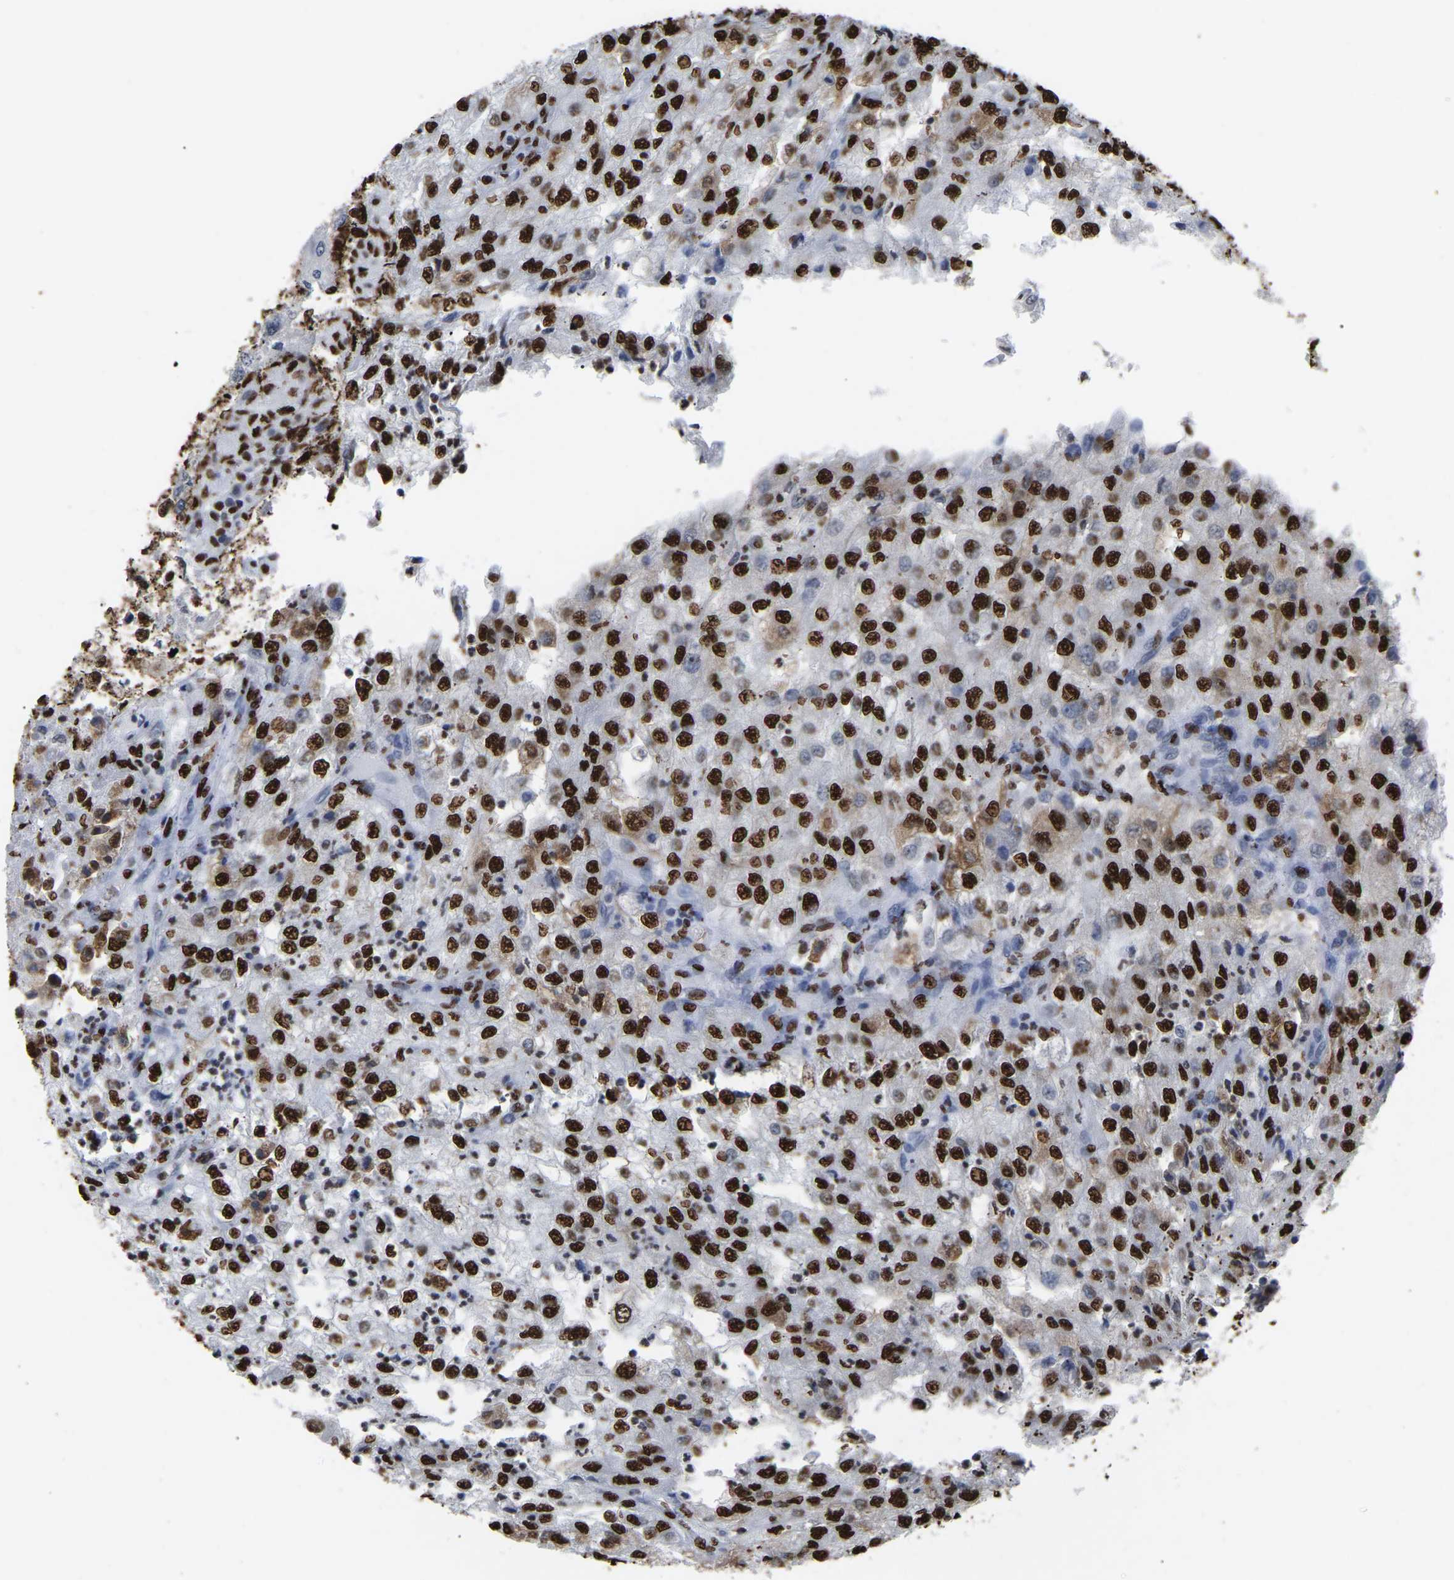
{"staining": {"intensity": "strong", "quantity": ">75%", "location": "nuclear"}, "tissue": "renal cancer", "cell_type": "Tumor cells", "image_type": "cancer", "snomed": [{"axis": "morphology", "description": "Adenocarcinoma, NOS"}, {"axis": "topography", "description": "Kidney"}], "caption": "Protein expression analysis of adenocarcinoma (renal) exhibits strong nuclear expression in about >75% of tumor cells.", "gene": "RBL2", "patient": {"sex": "female", "age": 54}}